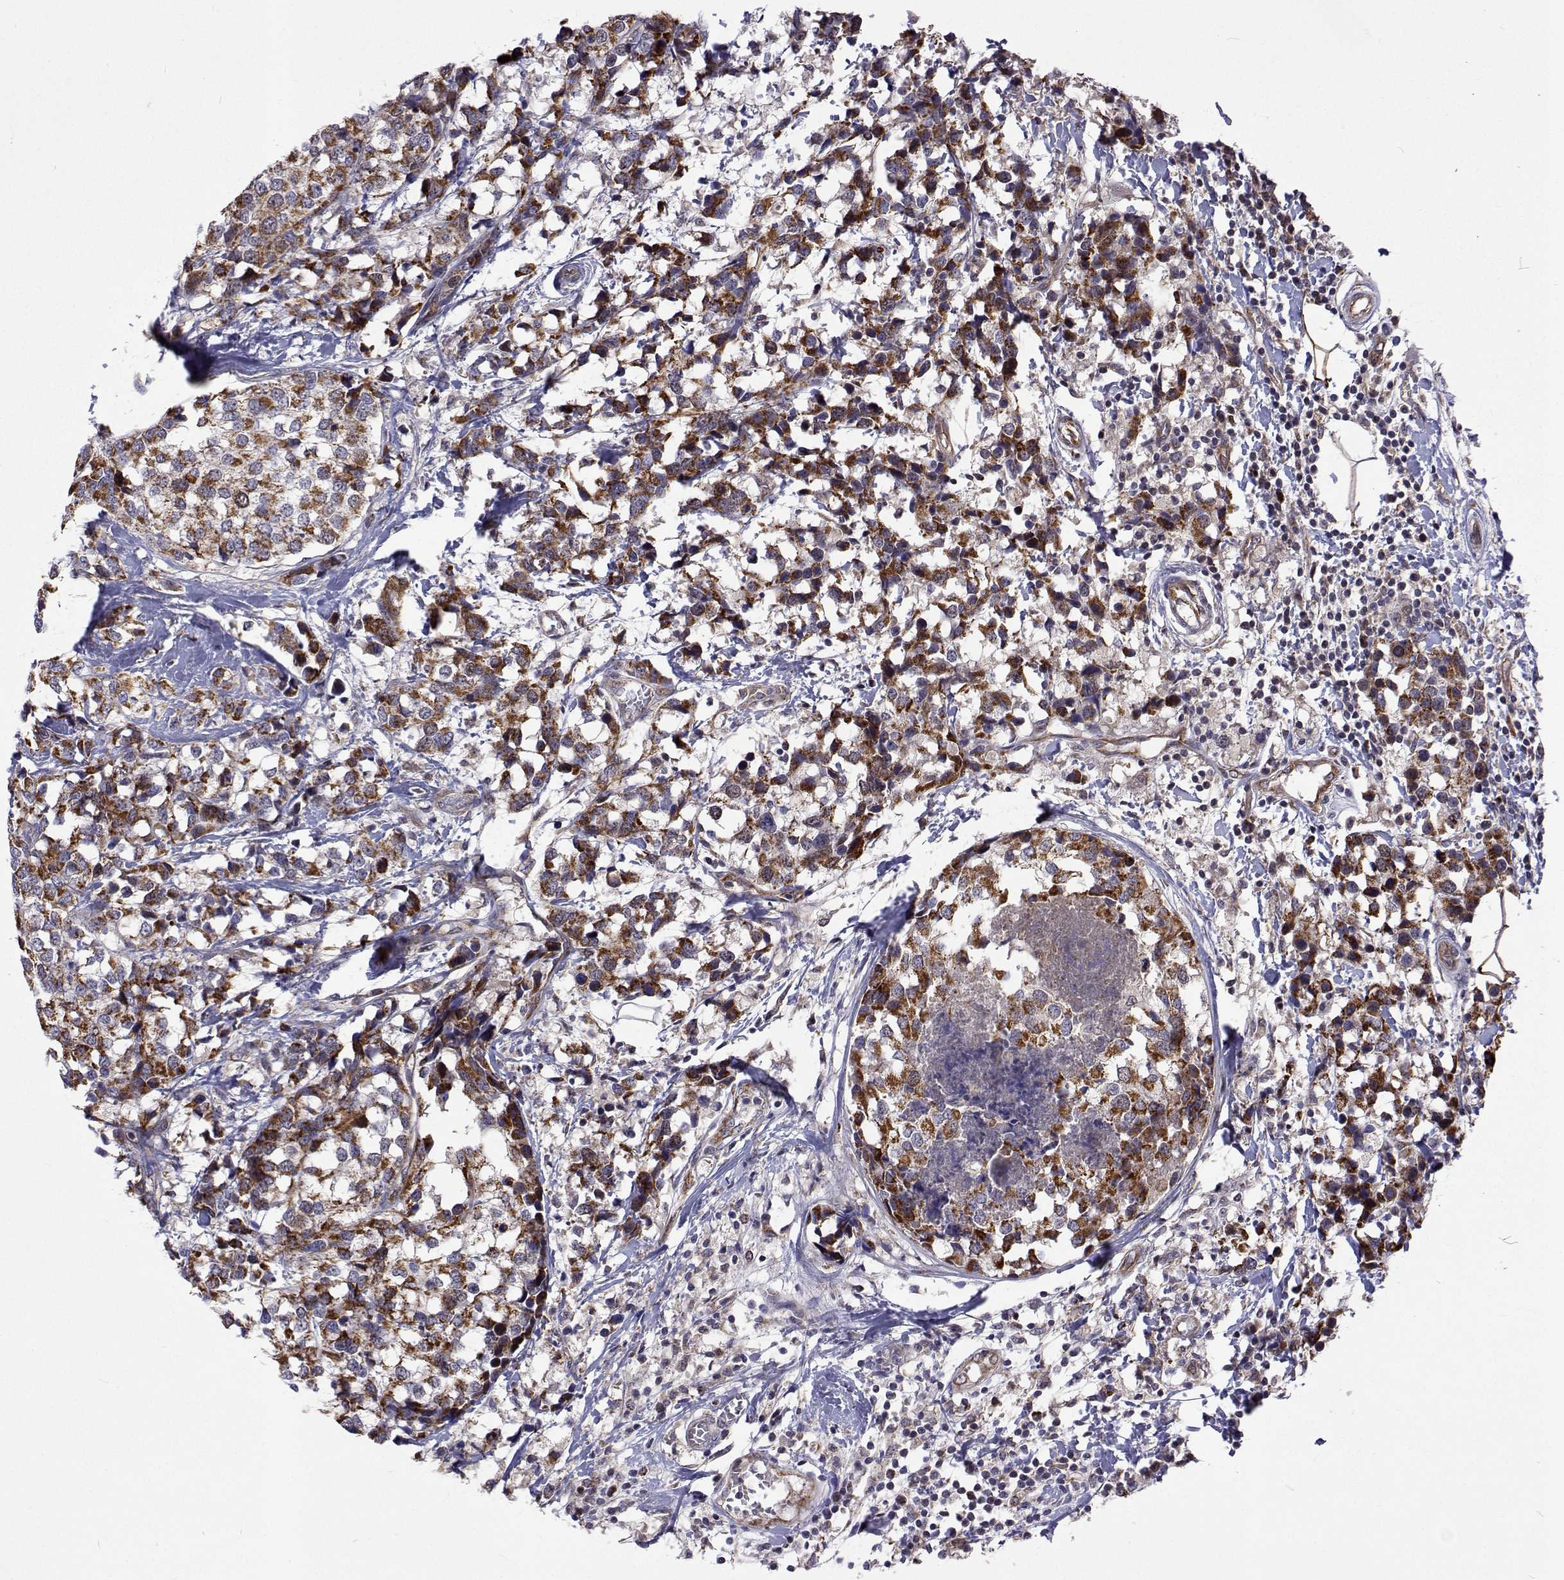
{"staining": {"intensity": "moderate", "quantity": ">75%", "location": "cytoplasmic/membranous"}, "tissue": "breast cancer", "cell_type": "Tumor cells", "image_type": "cancer", "snomed": [{"axis": "morphology", "description": "Lobular carcinoma"}, {"axis": "topography", "description": "Breast"}], "caption": "A histopathology image showing moderate cytoplasmic/membranous staining in approximately >75% of tumor cells in breast cancer, as visualized by brown immunohistochemical staining.", "gene": "DHTKD1", "patient": {"sex": "female", "age": 59}}